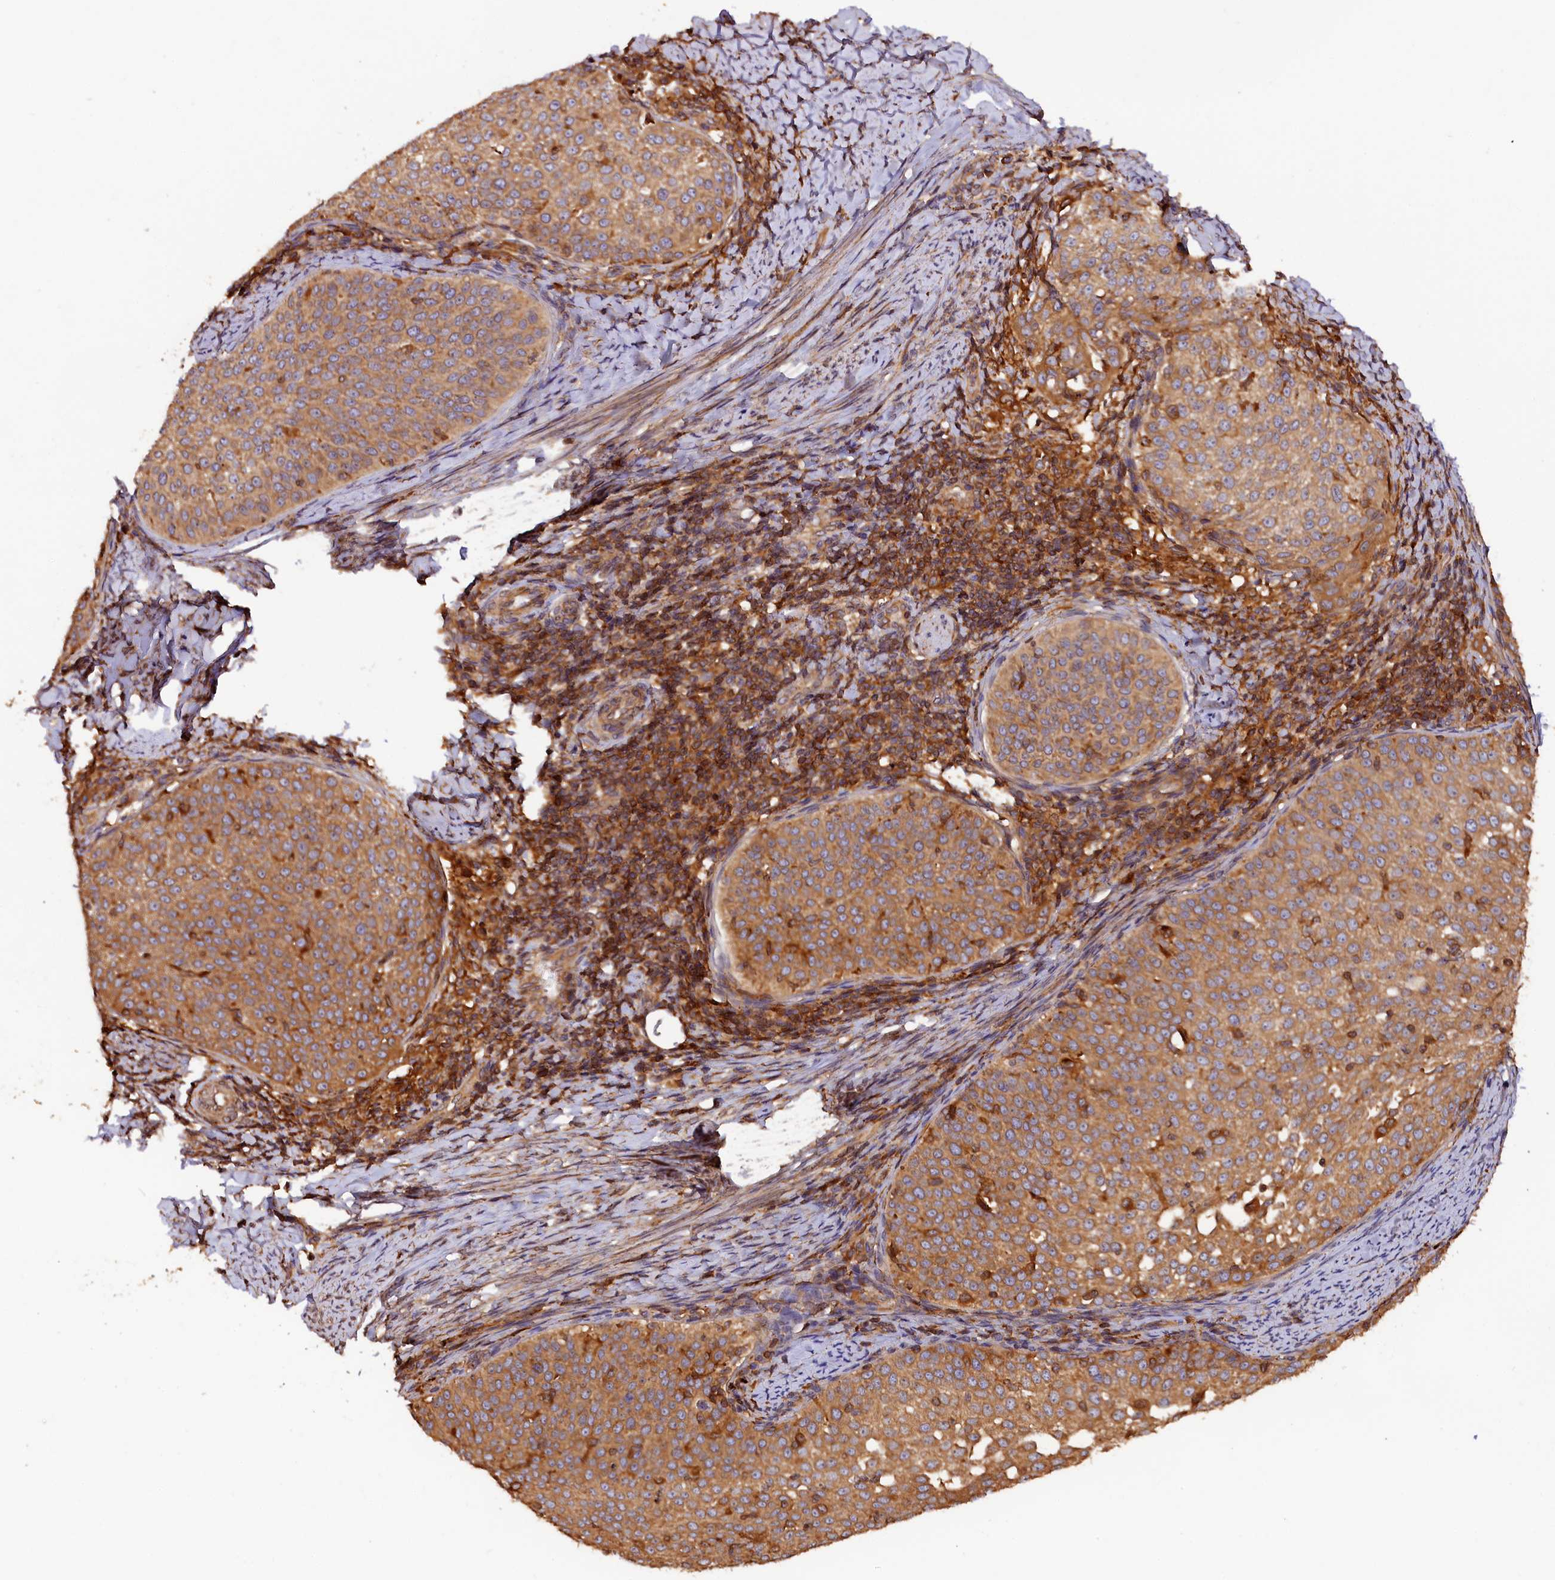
{"staining": {"intensity": "moderate", "quantity": ">75%", "location": "cytoplasmic/membranous"}, "tissue": "cervical cancer", "cell_type": "Tumor cells", "image_type": "cancer", "snomed": [{"axis": "morphology", "description": "Squamous cell carcinoma, NOS"}, {"axis": "topography", "description": "Cervix"}], "caption": "A medium amount of moderate cytoplasmic/membranous staining is appreciated in about >75% of tumor cells in cervical cancer tissue.", "gene": "HMOX2", "patient": {"sex": "female", "age": 57}}